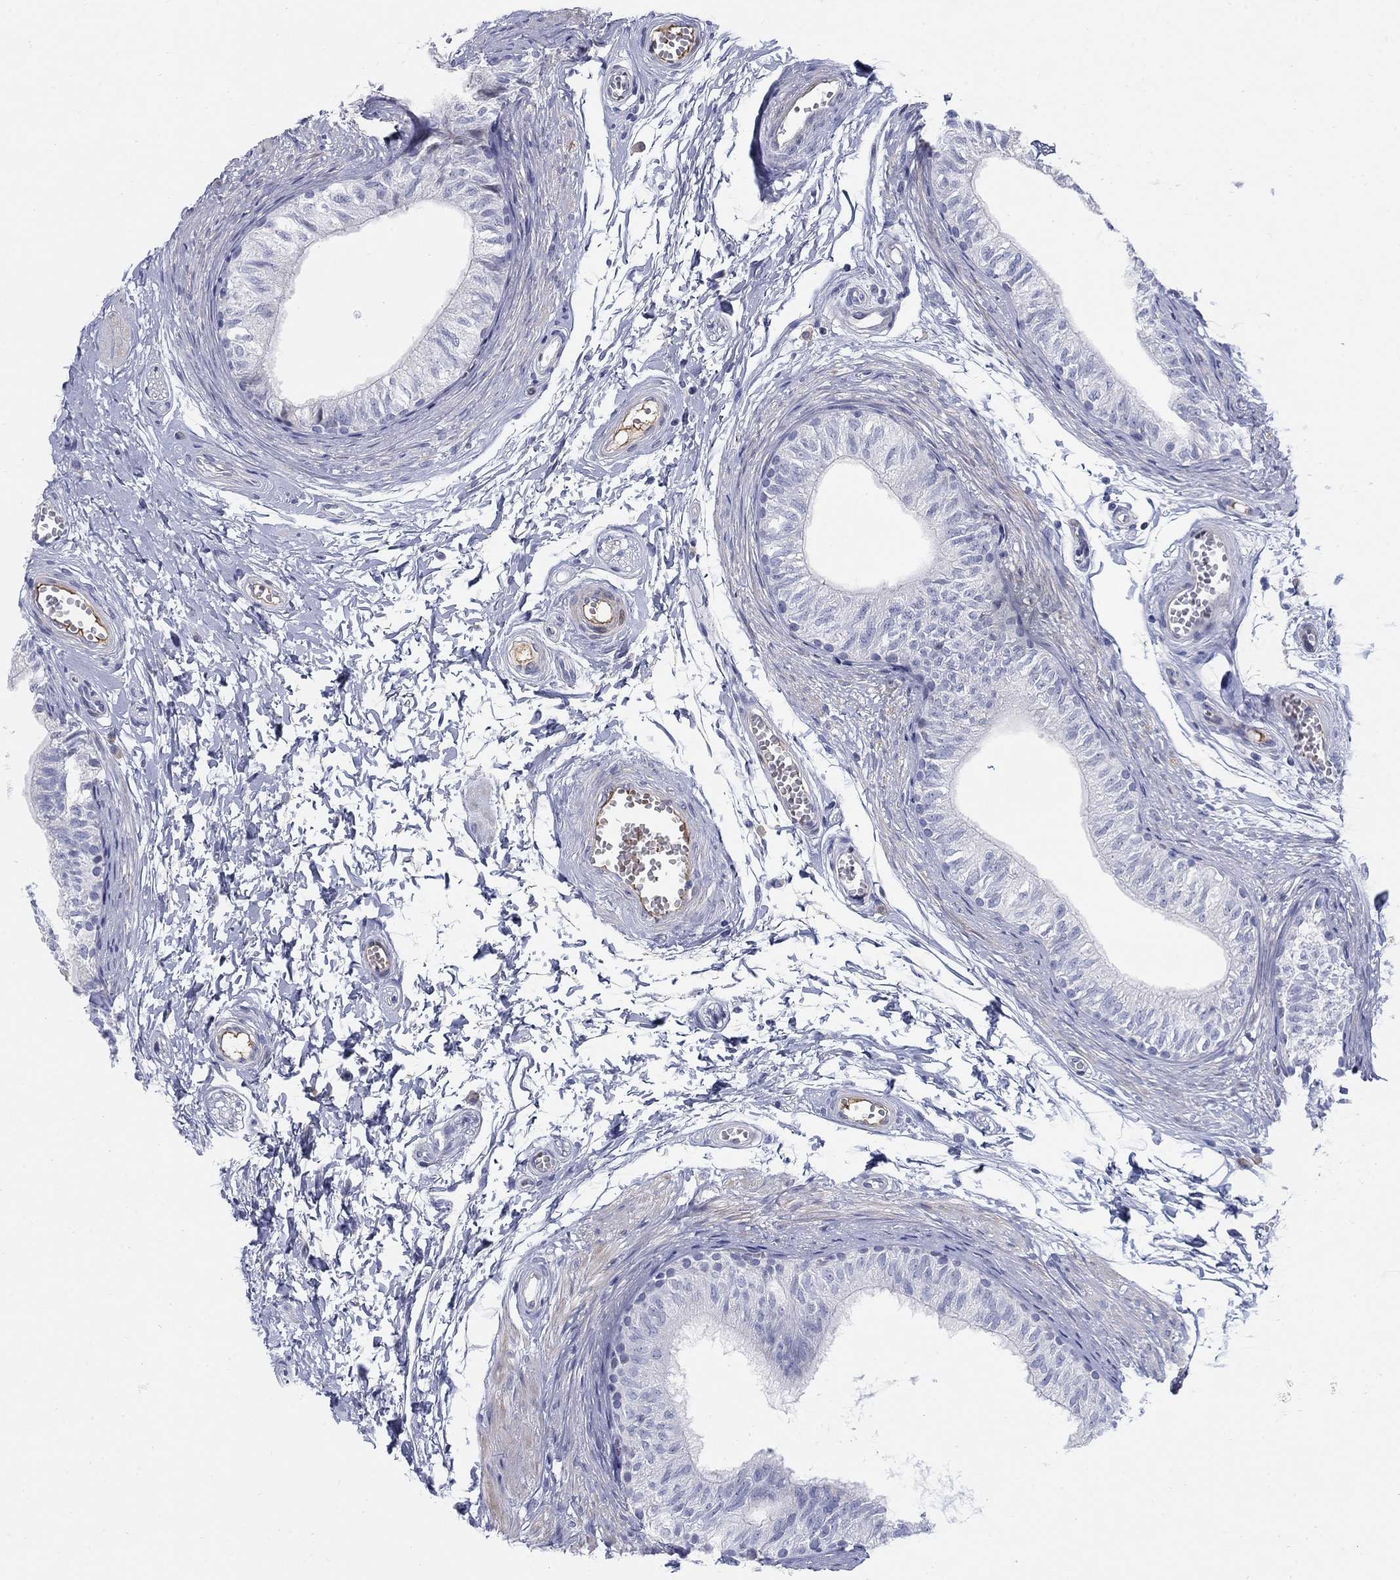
{"staining": {"intensity": "negative", "quantity": "none", "location": "none"}, "tissue": "epididymis", "cell_type": "Glandular cells", "image_type": "normal", "snomed": [{"axis": "morphology", "description": "Normal tissue, NOS"}, {"axis": "topography", "description": "Epididymis"}], "caption": "This is a image of immunohistochemistry staining of normal epididymis, which shows no staining in glandular cells. The staining was performed using DAB to visualize the protein expression in brown, while the nuclei were stained in blue with hematoxylin (Magnification: 20x).", "gene": "HEATR4", "patient": {"sex": "male", "age": 22}}